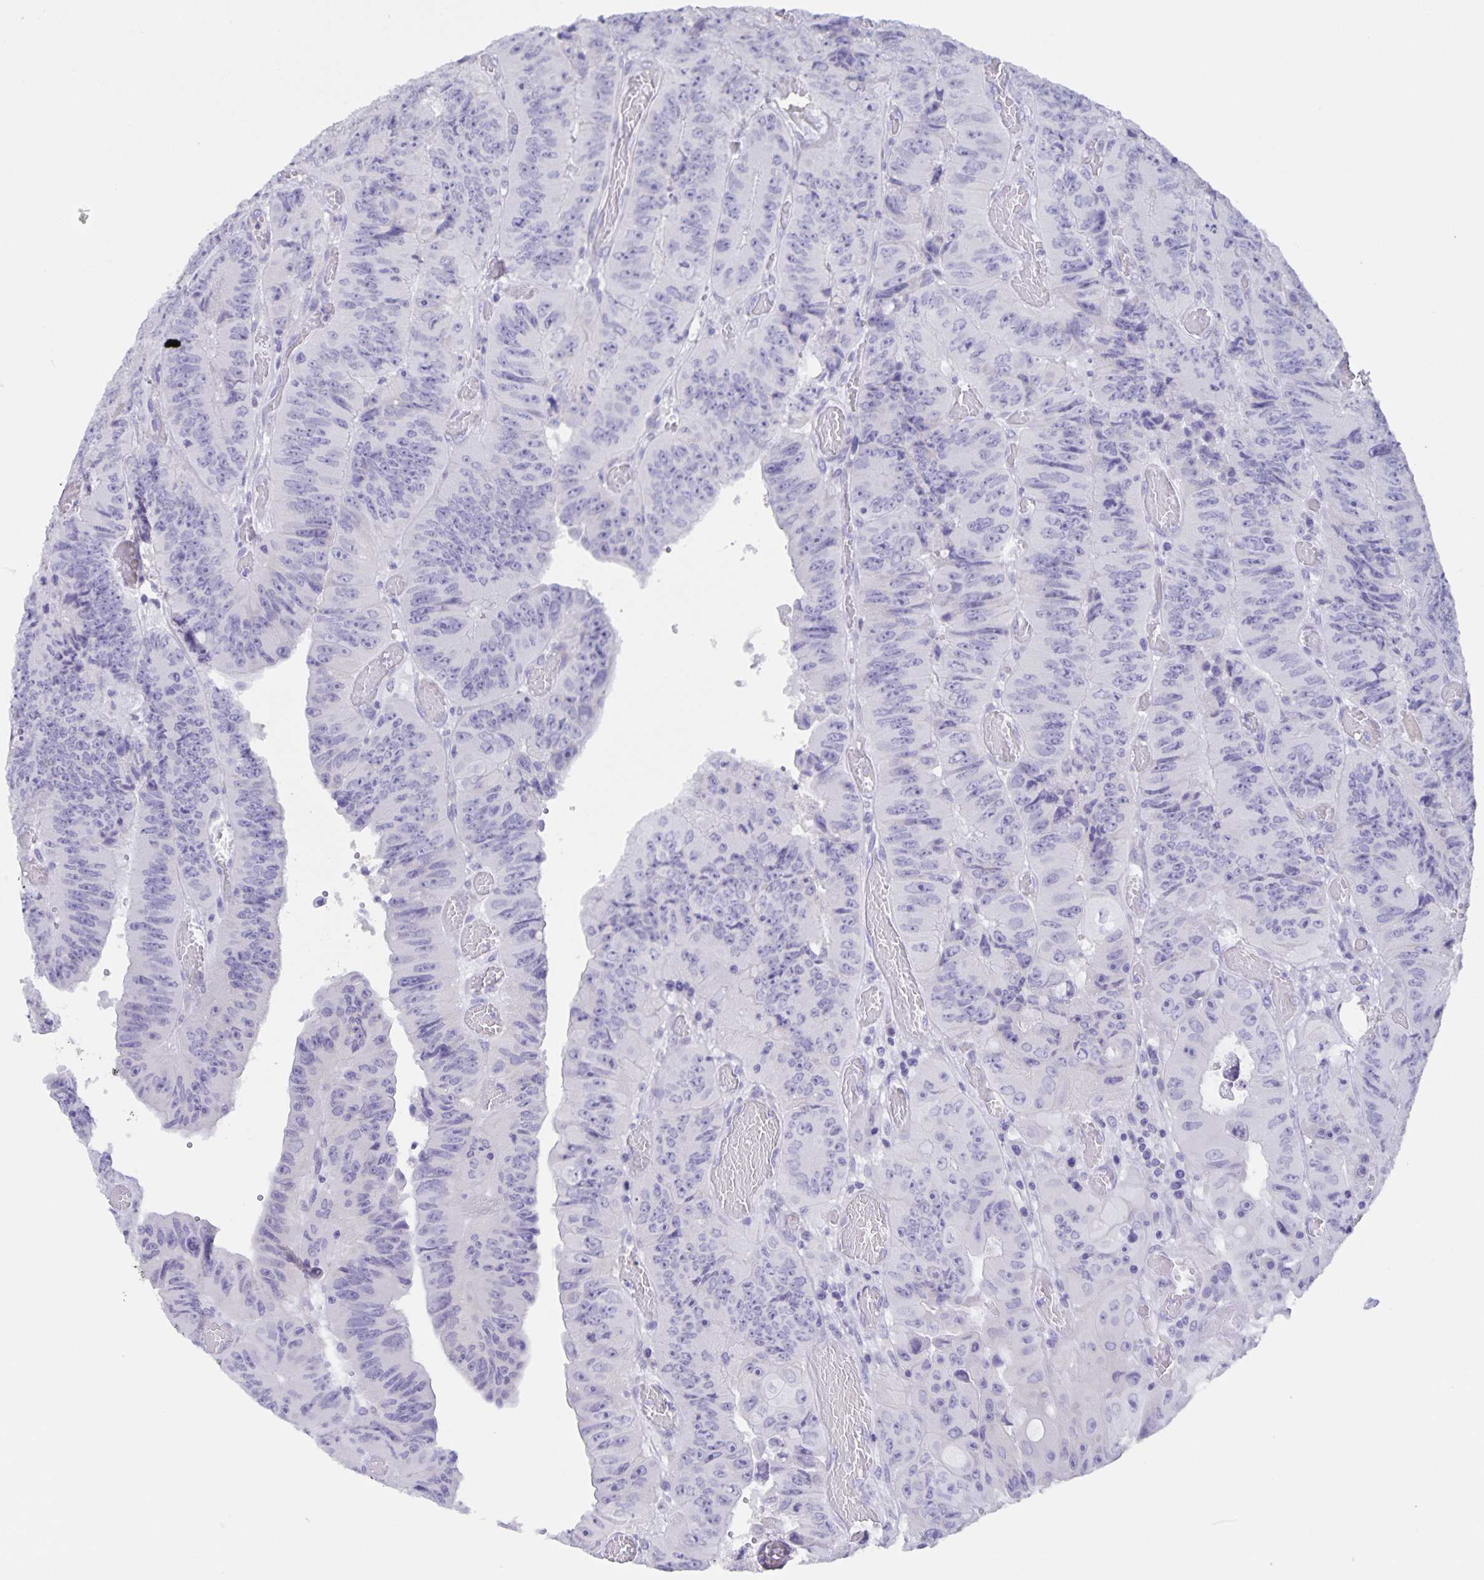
{"staining": {"intensity": "negative", "quantity": "none", "location": "none"}, "tissue": "colorectal cancer", "cell_type": "Tumor cells", "image_type": "cancer", "snomed": [{"axis": "morphology", "description": "Adenocarcinoma, NOS"}, {"axis": "topography", "description": "Colon"}], "caption": "Protein analysis of colorectal cancer displays no significant expression in tumor cells. (Brightfield microscopy of DAB (3,3'-diaminobenzidine) immunohistochemistry at high magnification).", "gene": "AQP4", "patient": {"sex": "female", "age": 84}}